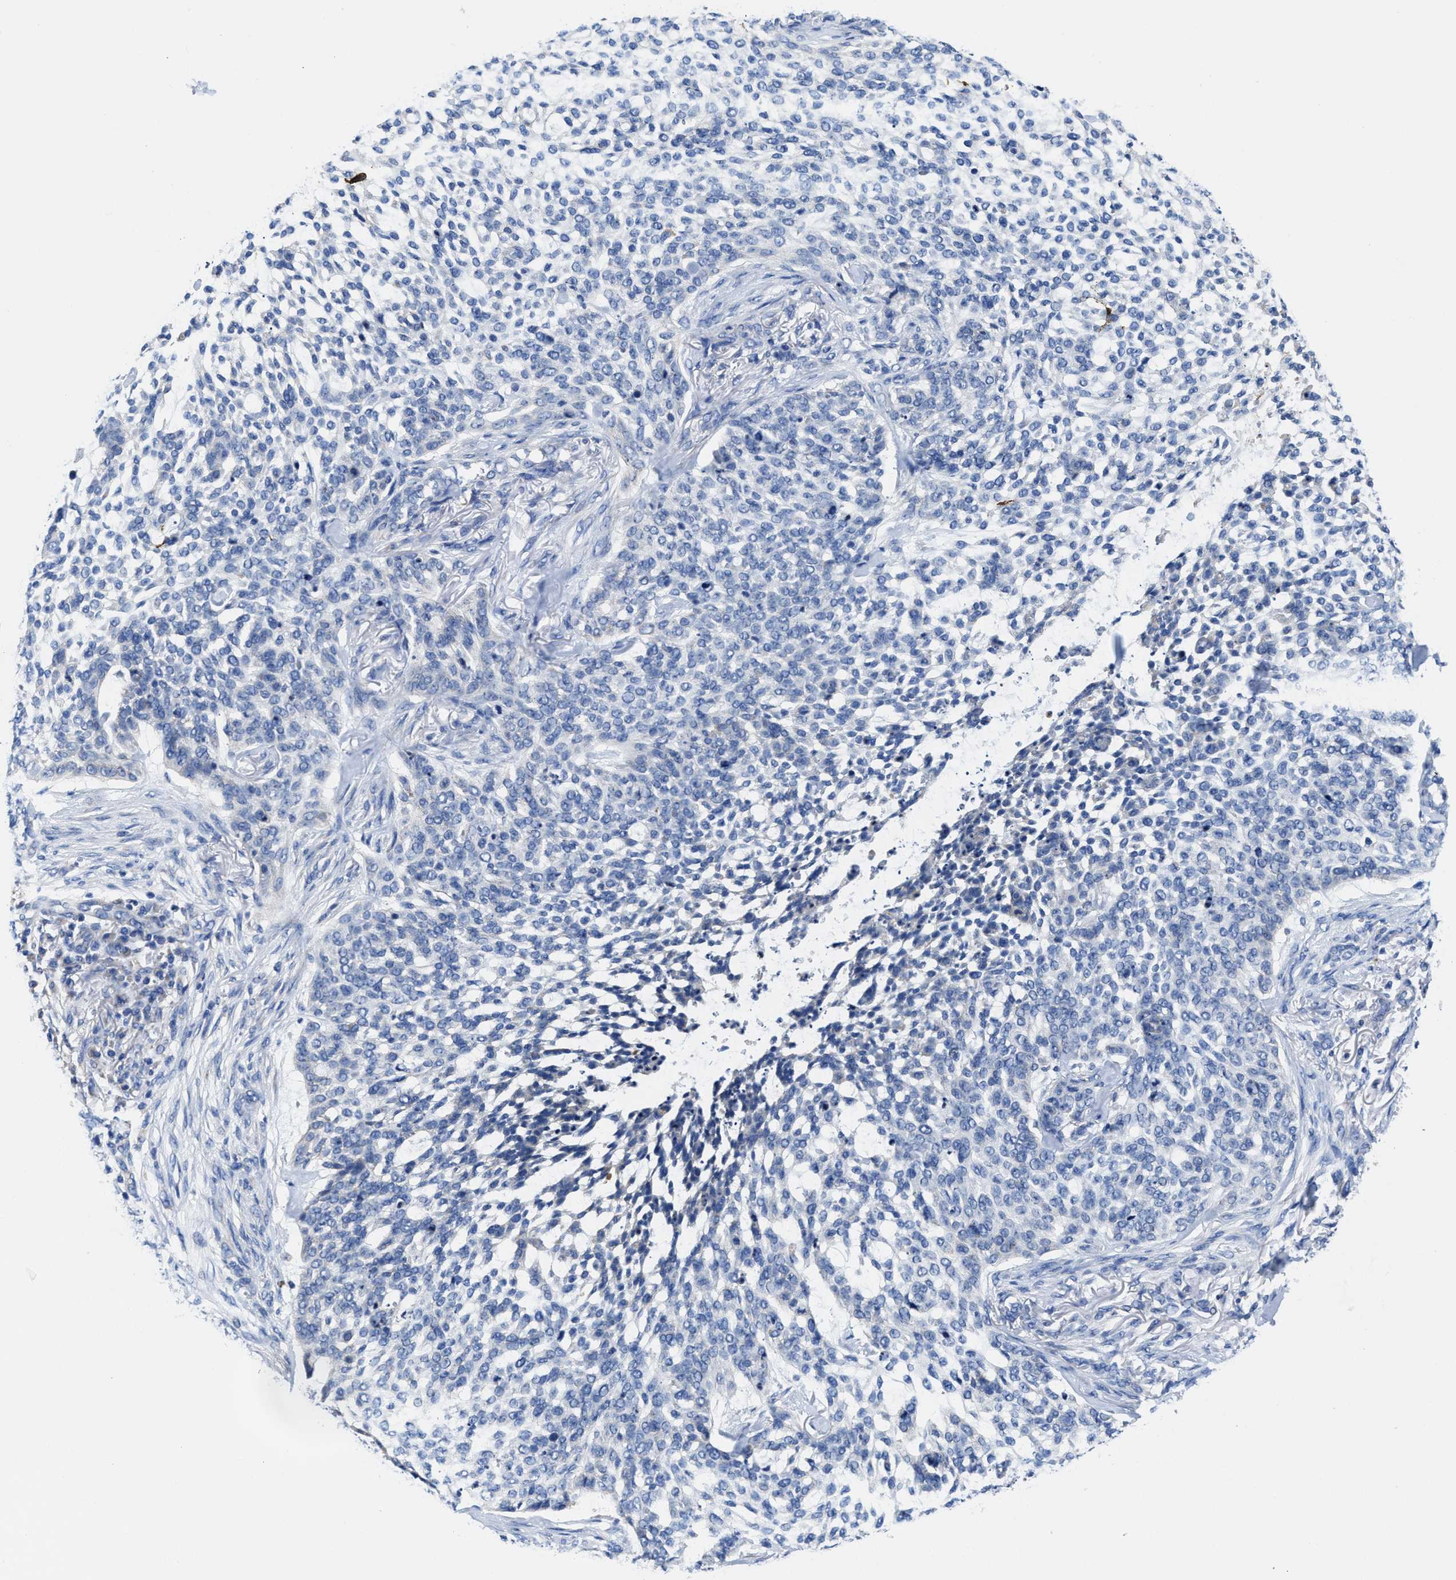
{"staining": {"intensity": "negative", "quantity": "none", "location": "none"}, "tissue": "skin cancer", "cell_type": "Tumor cells", "image_type": "cancer", "snomed": [{"axis": "morphology", "description": "Basal cell carcinoma"}, {"axis": "topography", "description": "Skin"}], "caption": "Immunohistochemistry image of human basal cell carcinoma (skin) stained for a protein (brown), which displays no staining in tumor cells. The staining was performed using DAB to visualize the protein expression in brown, while the nuclei were stained in blue with hematoxylin (Magnification: 20x).", "gene": "TMEM30A", "patient": {"sex": "female", "age": 64}}